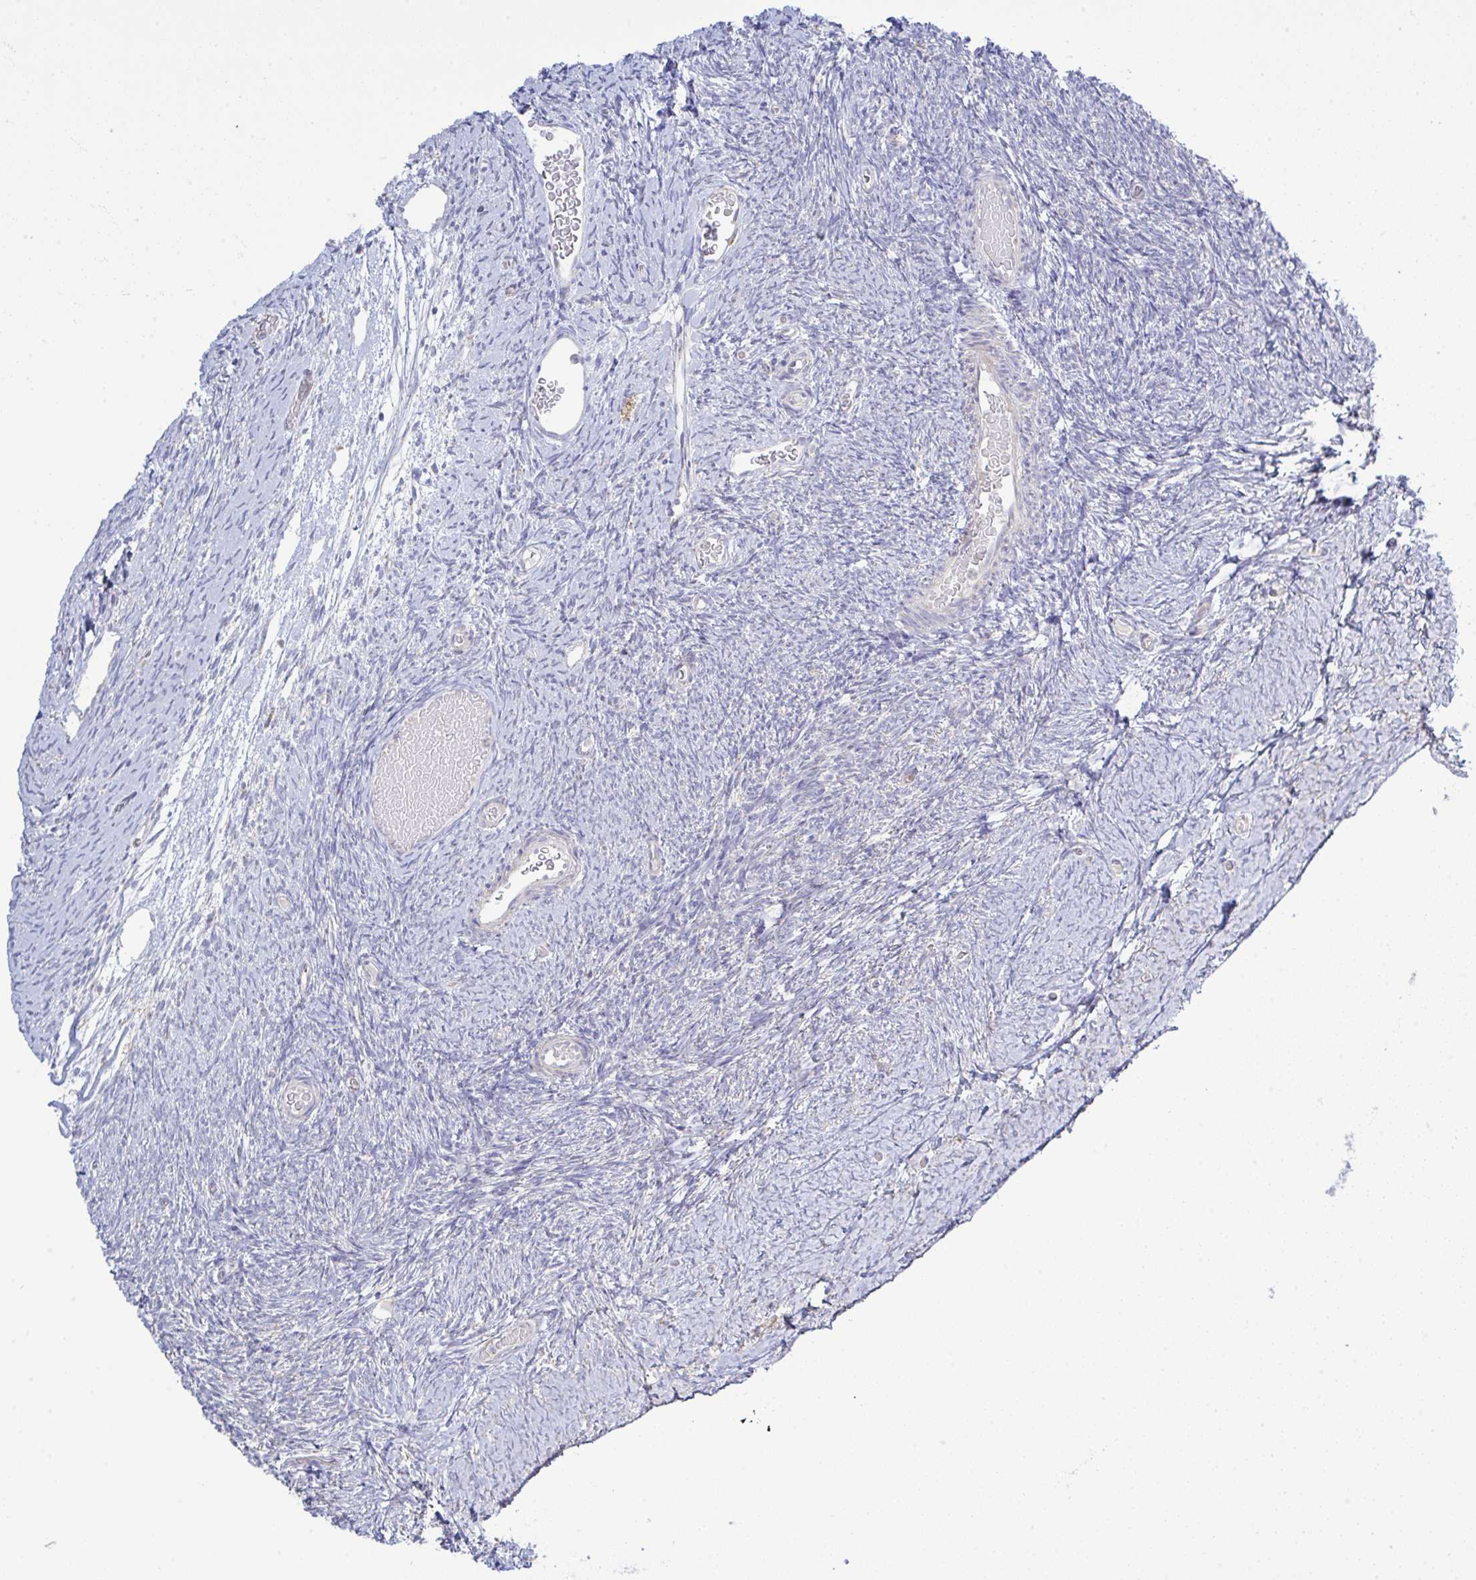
{"staining": {"intensity": "moderate", "quantity": "<25%", "location": "cytoplasmic/membranous"}, "tissue": "ovary", "cell_type": "Follicle cells", "image_type": "normal", "snomed": [{"axis": "morphology", "description": "Normal tissue, NOS"}, {"axis": "topography", "description": "Ovary"}], "caption": "Moderate cytoplasmic/membranous positivity is appreciated in about <25% of follicle cells in normal ovary. The staining was performed using DAB (3,3'-diaminobenzidine), with brown indicating positive protein expression. Nuclei are stained blue with hematoxylin.", "gene": "NDUFA7", "patient": {"sex": "female", "age": 39}}